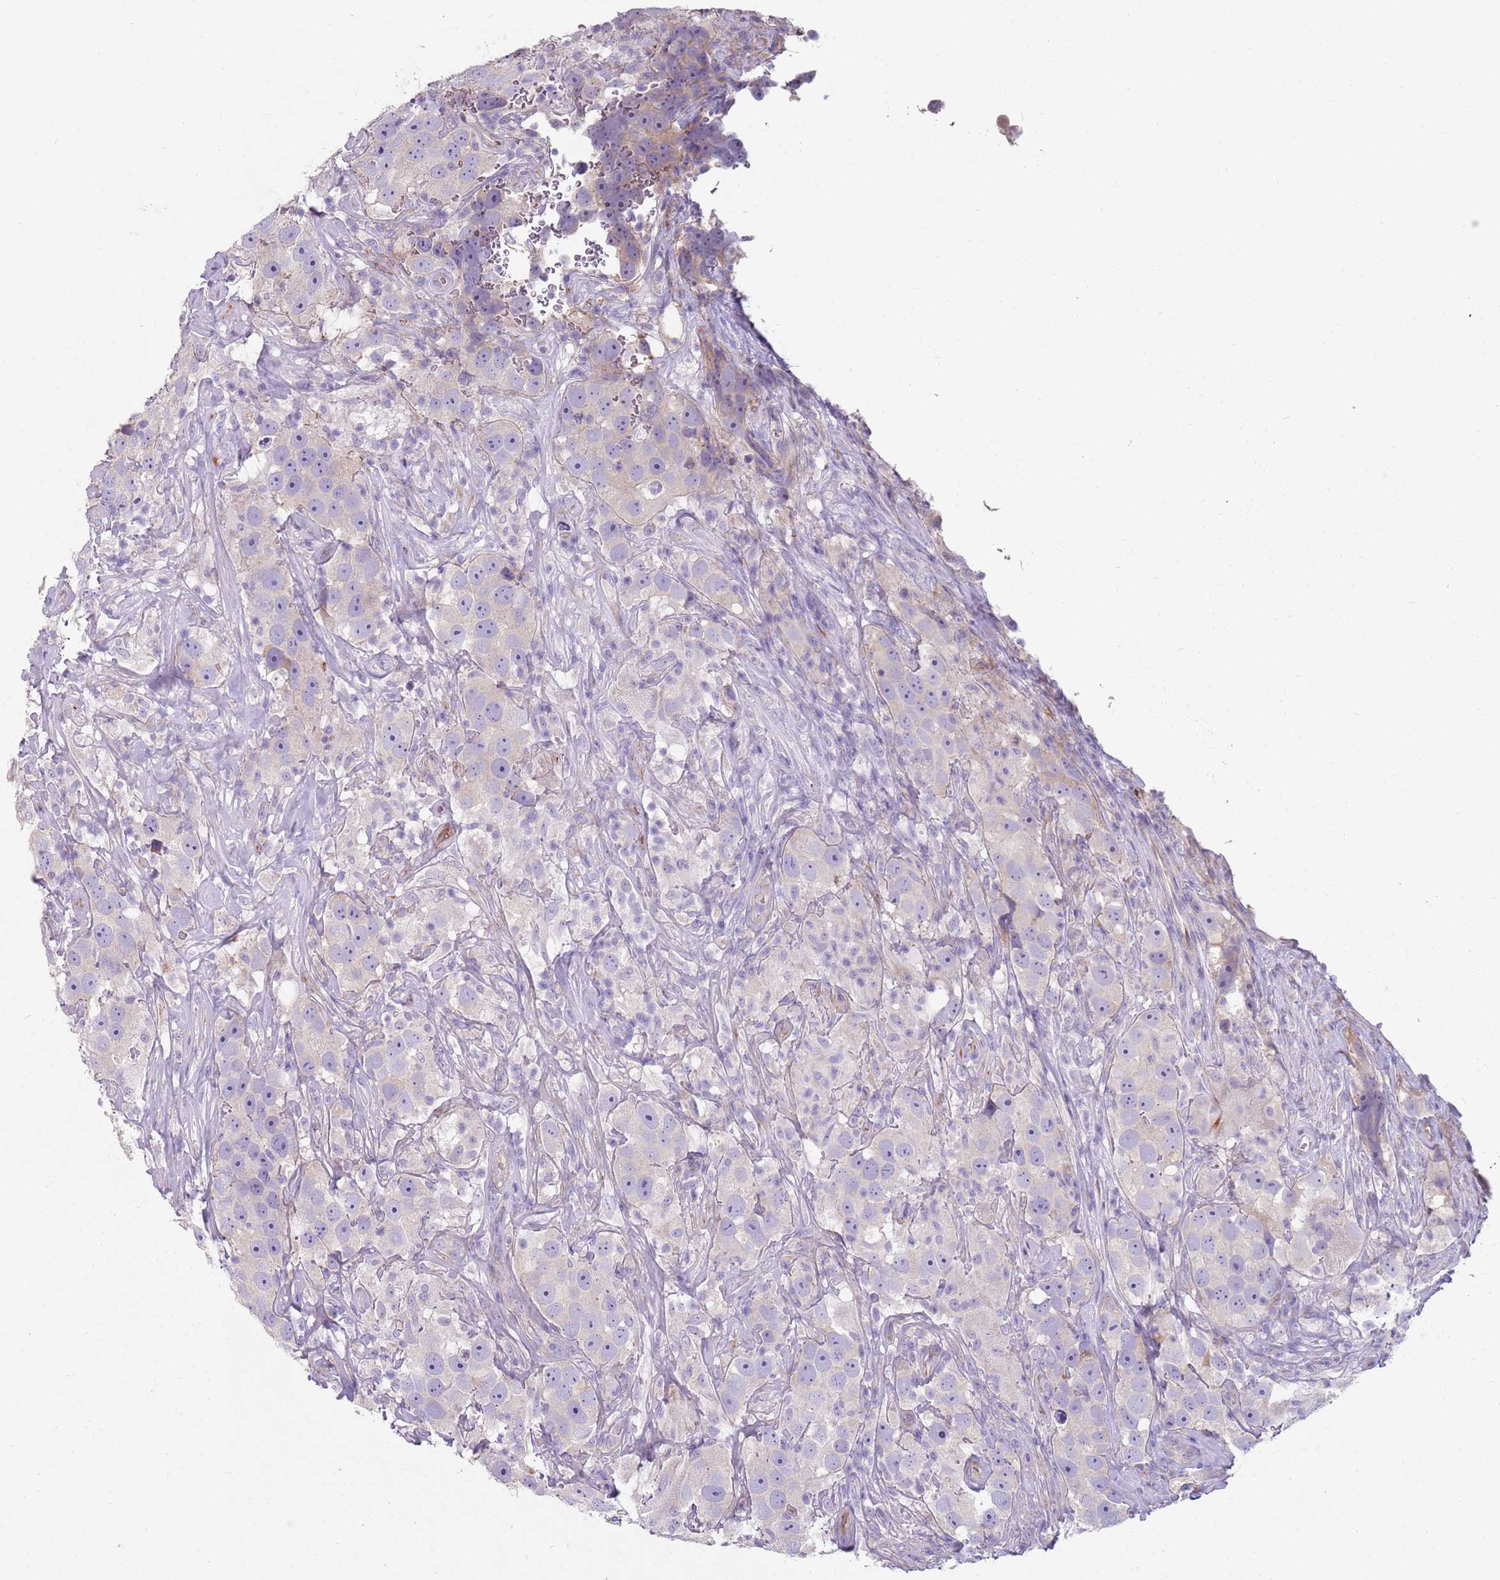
{"staining": {"intensity": "negative", "quantity": "none", "location": "none"}, "tissue": "testis cancer", "cell_type": "Tumor cells", "image_type": "cancer", "snomed": [{"axis": "morphology", "description": "Seminoma, NOS"}, {"axis": "topography", "description": "Testis"}], "caption": "The immunohistochemistry (IHC) photomicrograph has no significant positivity in tumor cells of testis cancer tissue. Nuclei are stained in blue.", "gene": "ZNF583", "patient": {"sex": "male", "age": 49}}